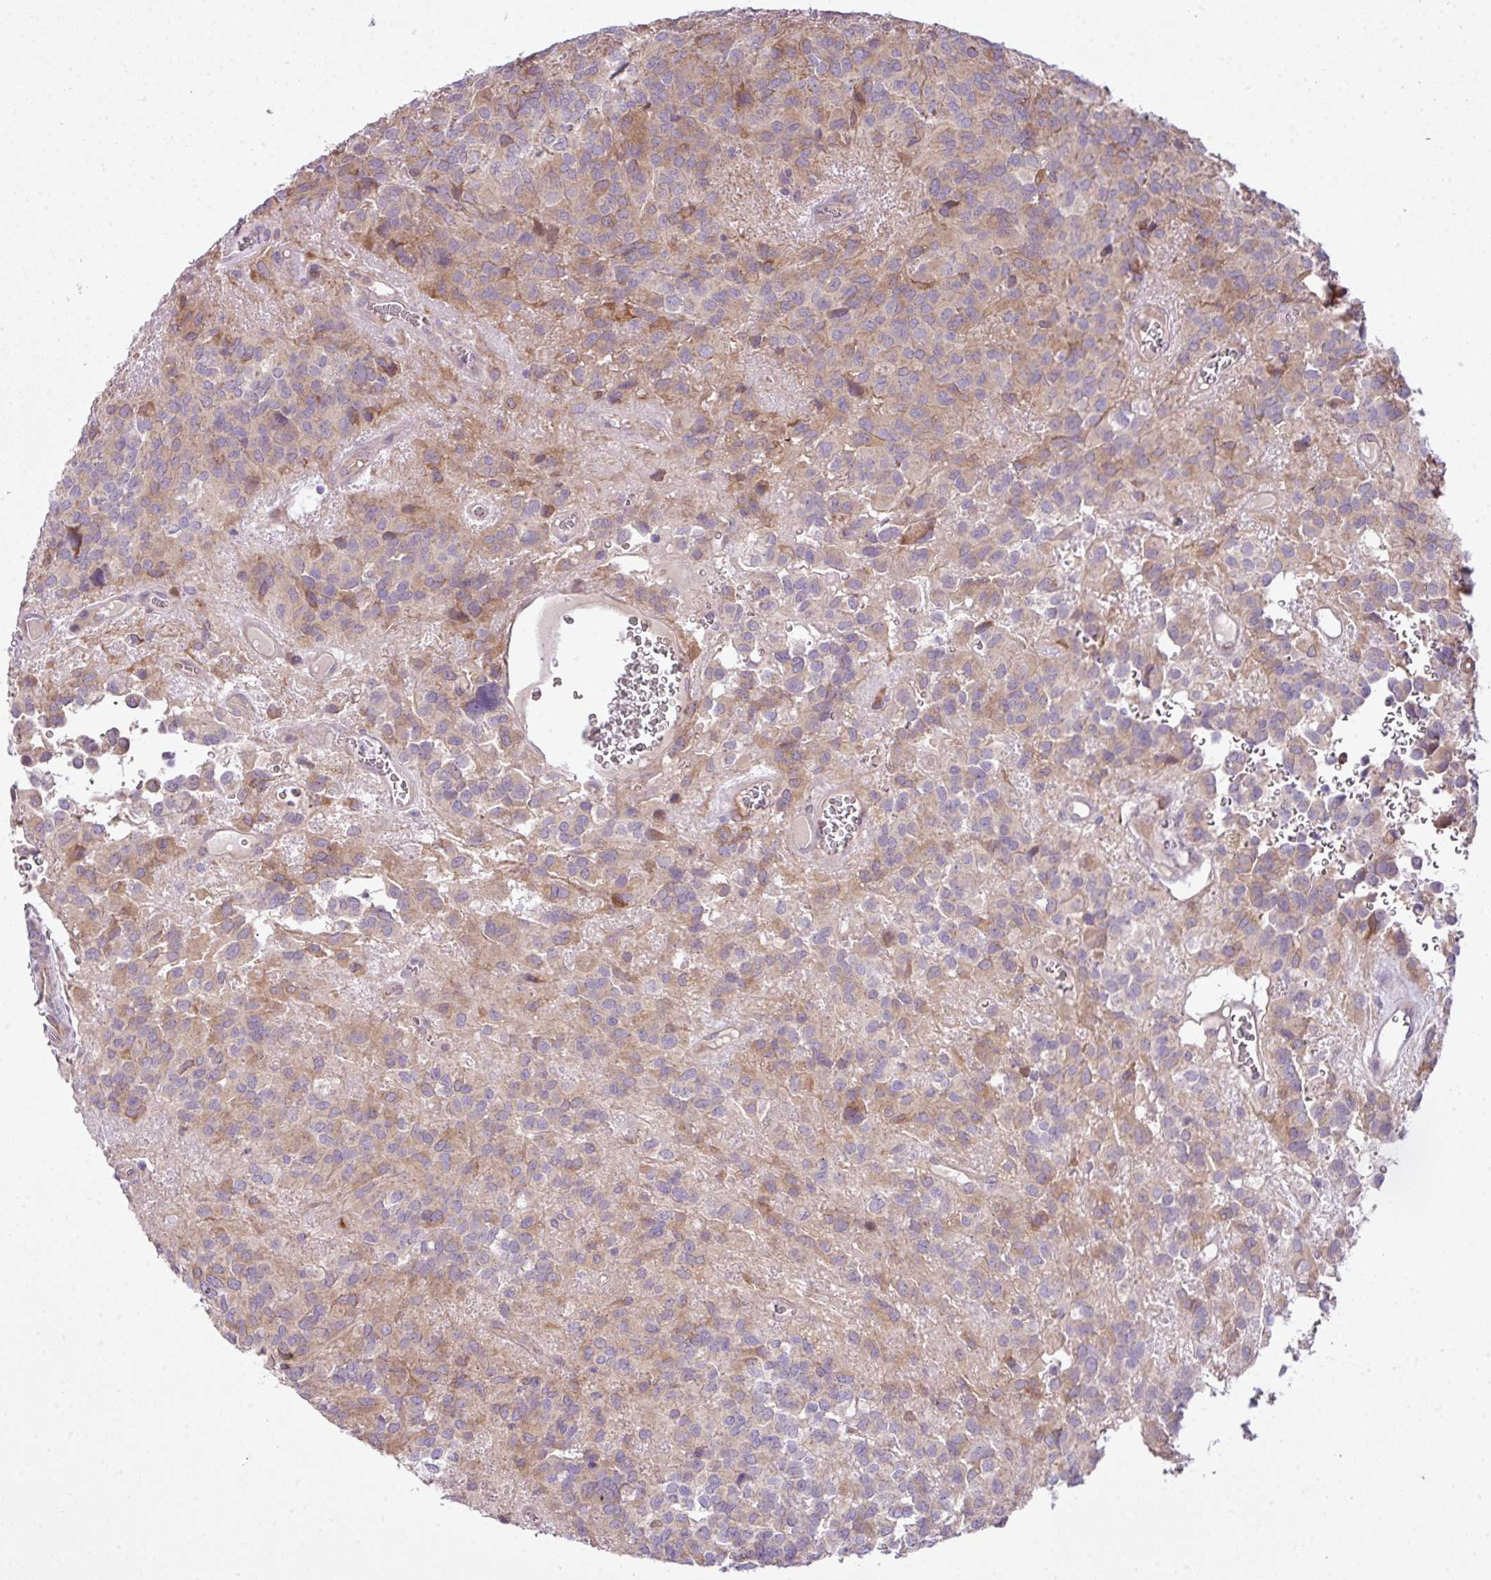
{"staining": {"intensity": "weak", "quantity": ">75%", "location": "cytoplasmic/membranous"}, "tissue": "glioma", "cell_type": "Tumor cells", "image_type": "cancer", "snomed": [{"axis": "morphology", "description": "Glioma, malignant, Low grade"}, {"axis": "topography", "description": "Brain"}], "caption": "The micrograph exhibits immunohistochemical staining of malignant low-grade glioma. There is weak cytoplasmic/membranous staining is seen in approximately >75% of tumor cells.", "gene": "COX18", "patient": {"sex": "male", "age": 56}}